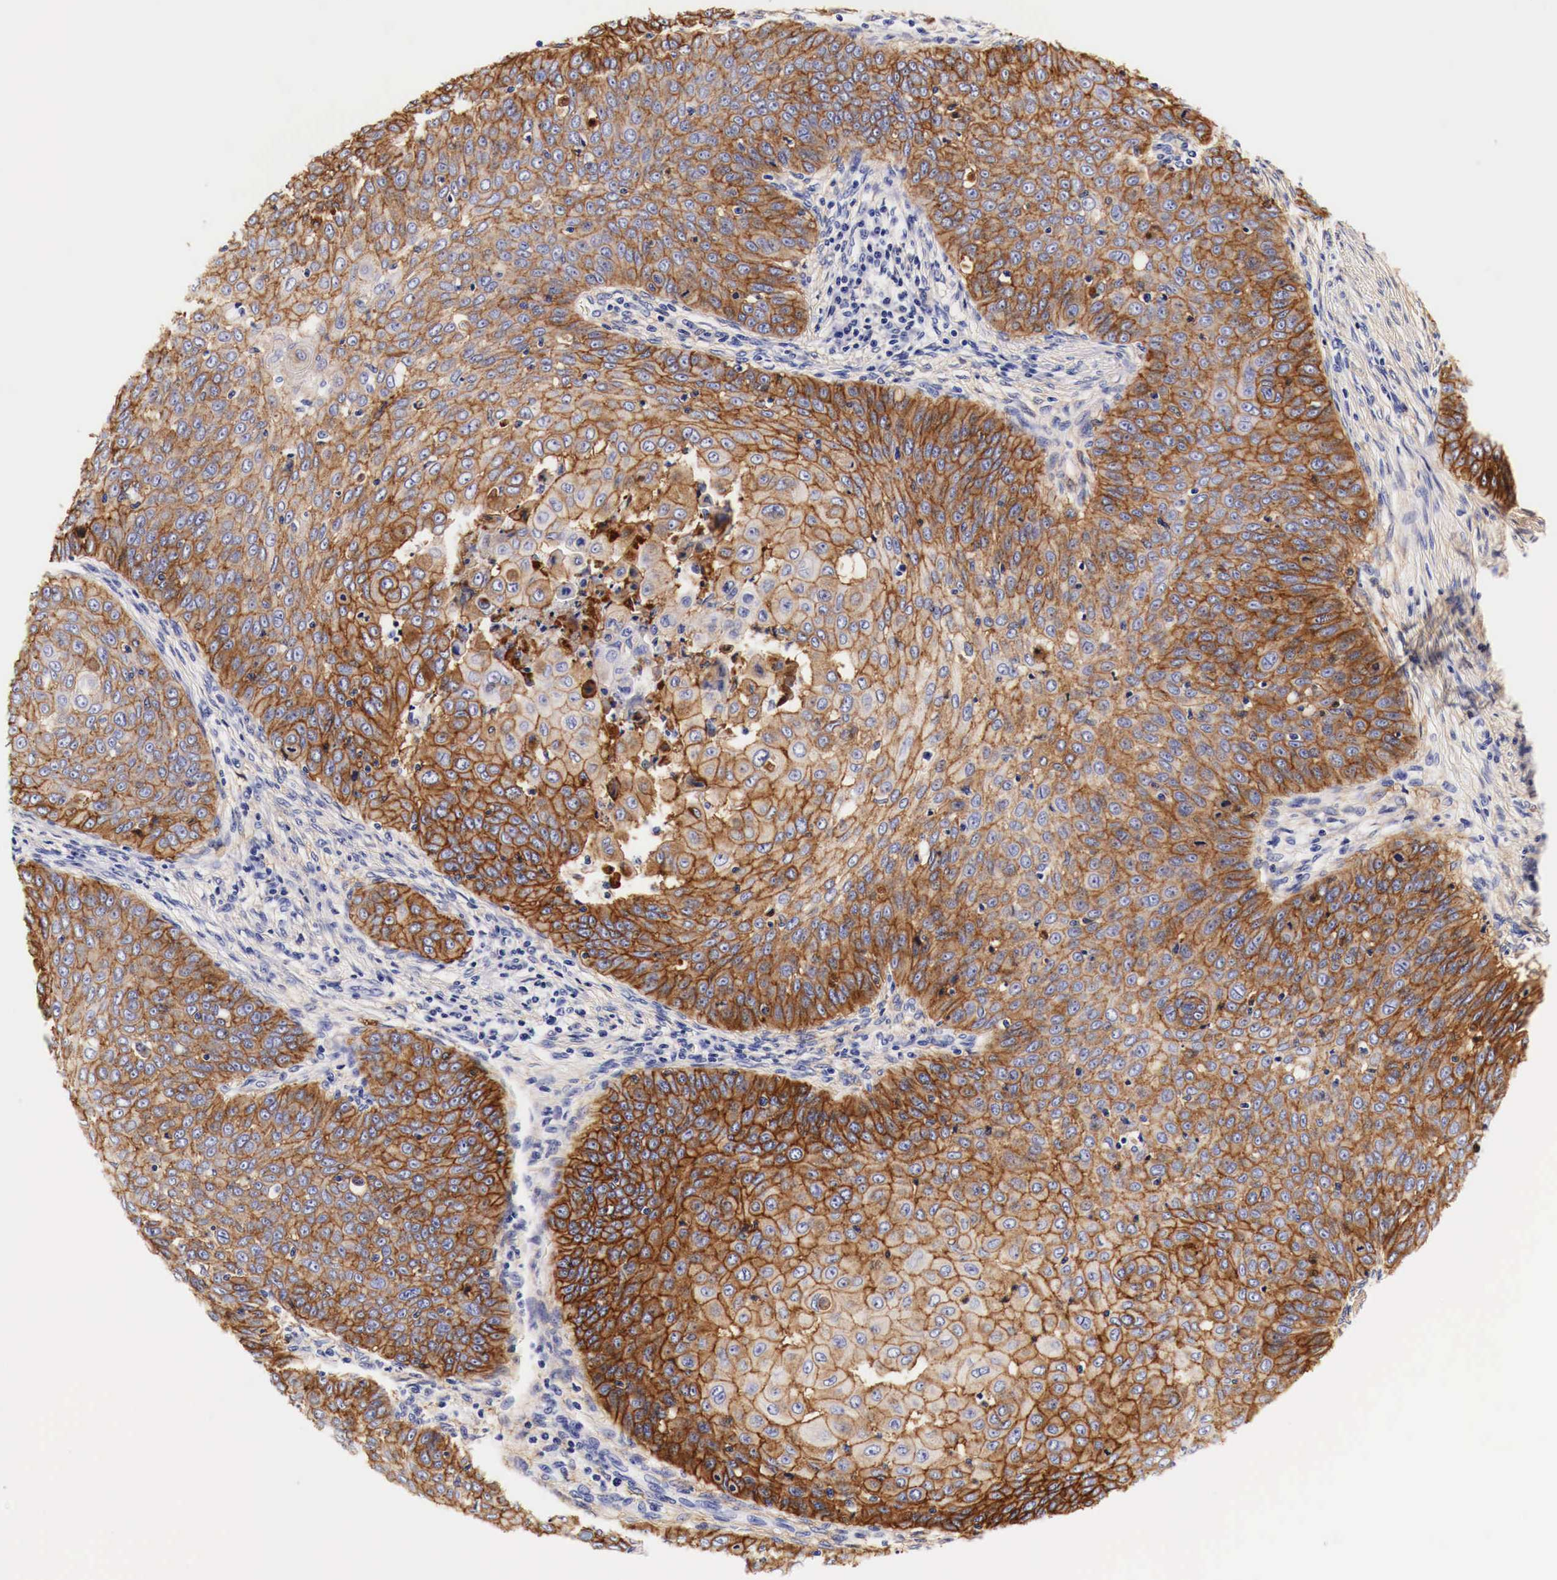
{"staining": {"intensity": "moderate", "quantity": ">75%", "location": "cytoplasmic/membranous"}, "tissue": "skin cancer", "cell_type": "Tumor cells", "image_type": "cancer", "snomed": [{"axis": "morphology", "description": "Squamous cell carcinoma, NOS"}, {"axis": "topography", "description": "Skin"}], "caption": "Skin cancer (squamous cell carcinoma) tissue shows moderate cytoplasmic/membranous staining in approximately >75% of tumor cells", "gene": "EGFR", "patient": {"sex": "male", "age": 82}}